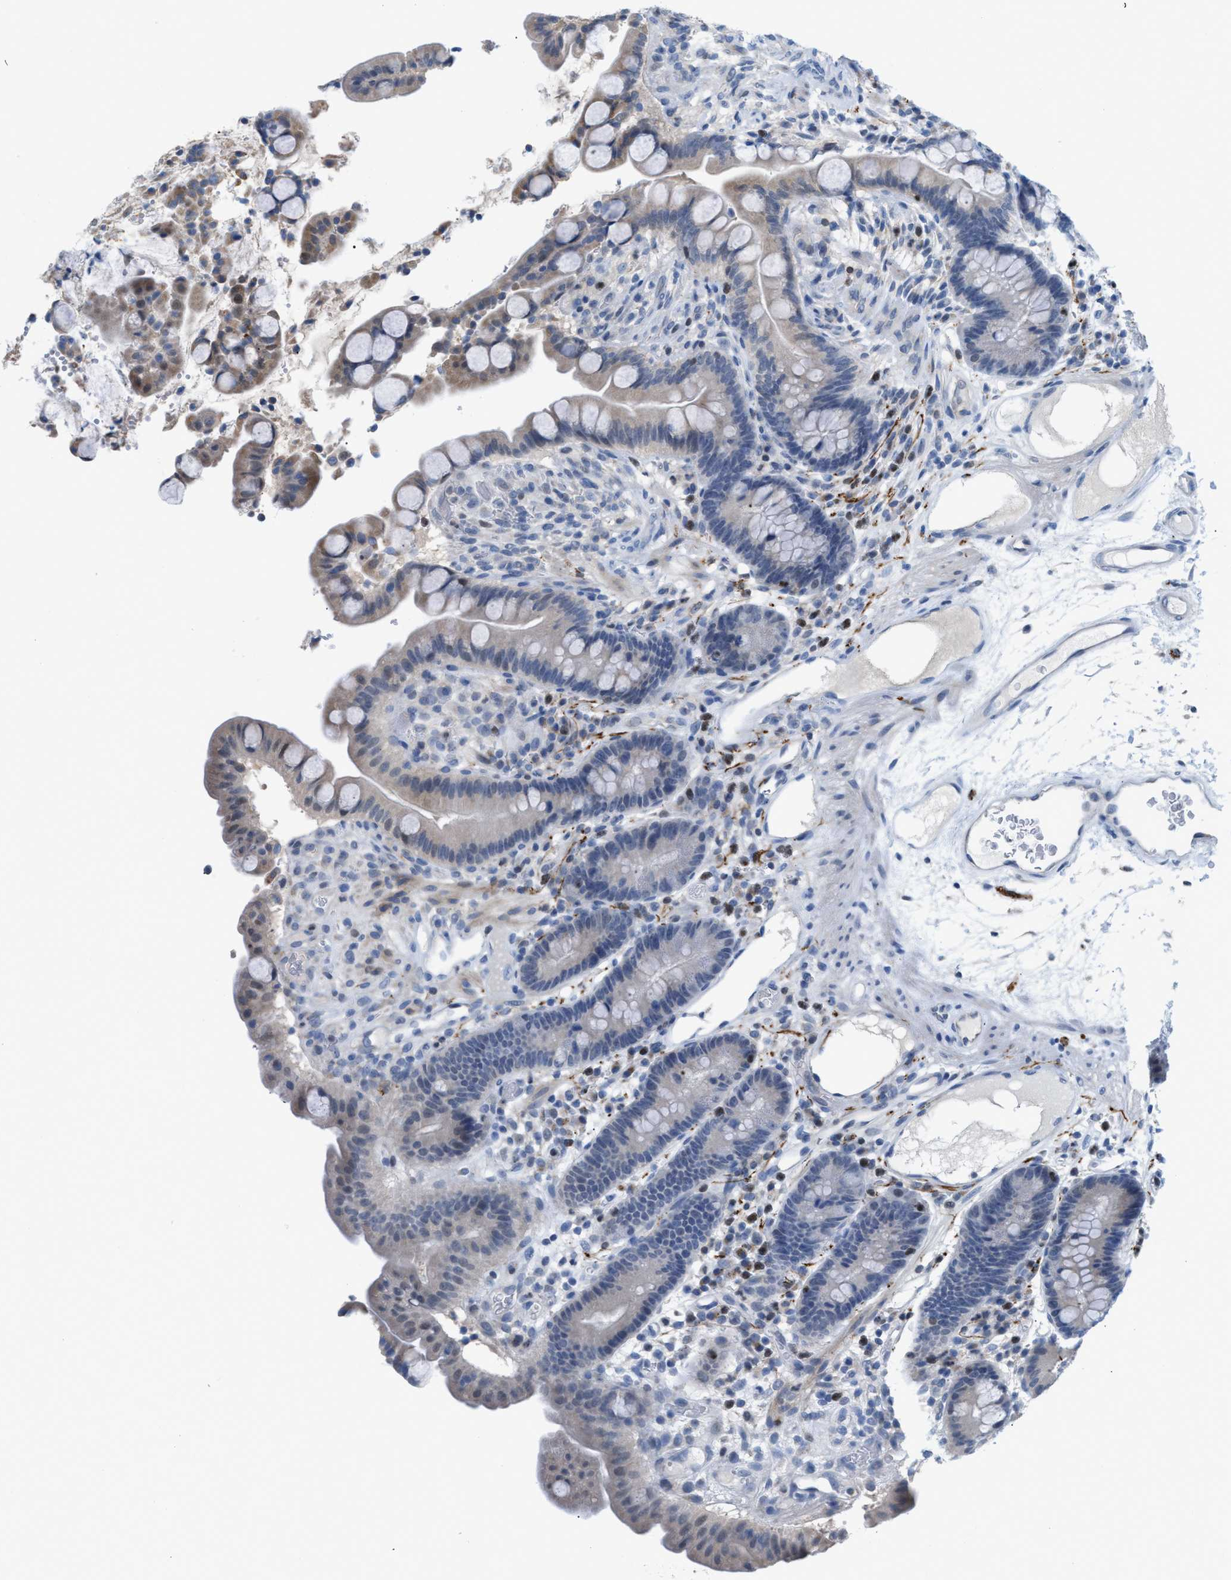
{"staining": {"intensity": "negative", "quantity": ">75%", "location": "none"}, "tissue": "colon", "cell_type": "Endothelial cells", "image_type": "normal", "snomed": [{"axis": "morphology", "description": "Normal tissue, NOS"}, {"axis": "topography", "description": "Colon"}], "caption": "High power microscopy micrograph of an immunohistochemistry (IHC) micrograph of unremarkable colon, revealing no significant positivity in endothelial cells. (Brightfield microscopy of DAB (3,3'-diaminobenzidine) immunohistochemistry (IHC) at high magnification).", "gene": "PPM1D", "patient": {"sex": "male", "age": 73}}